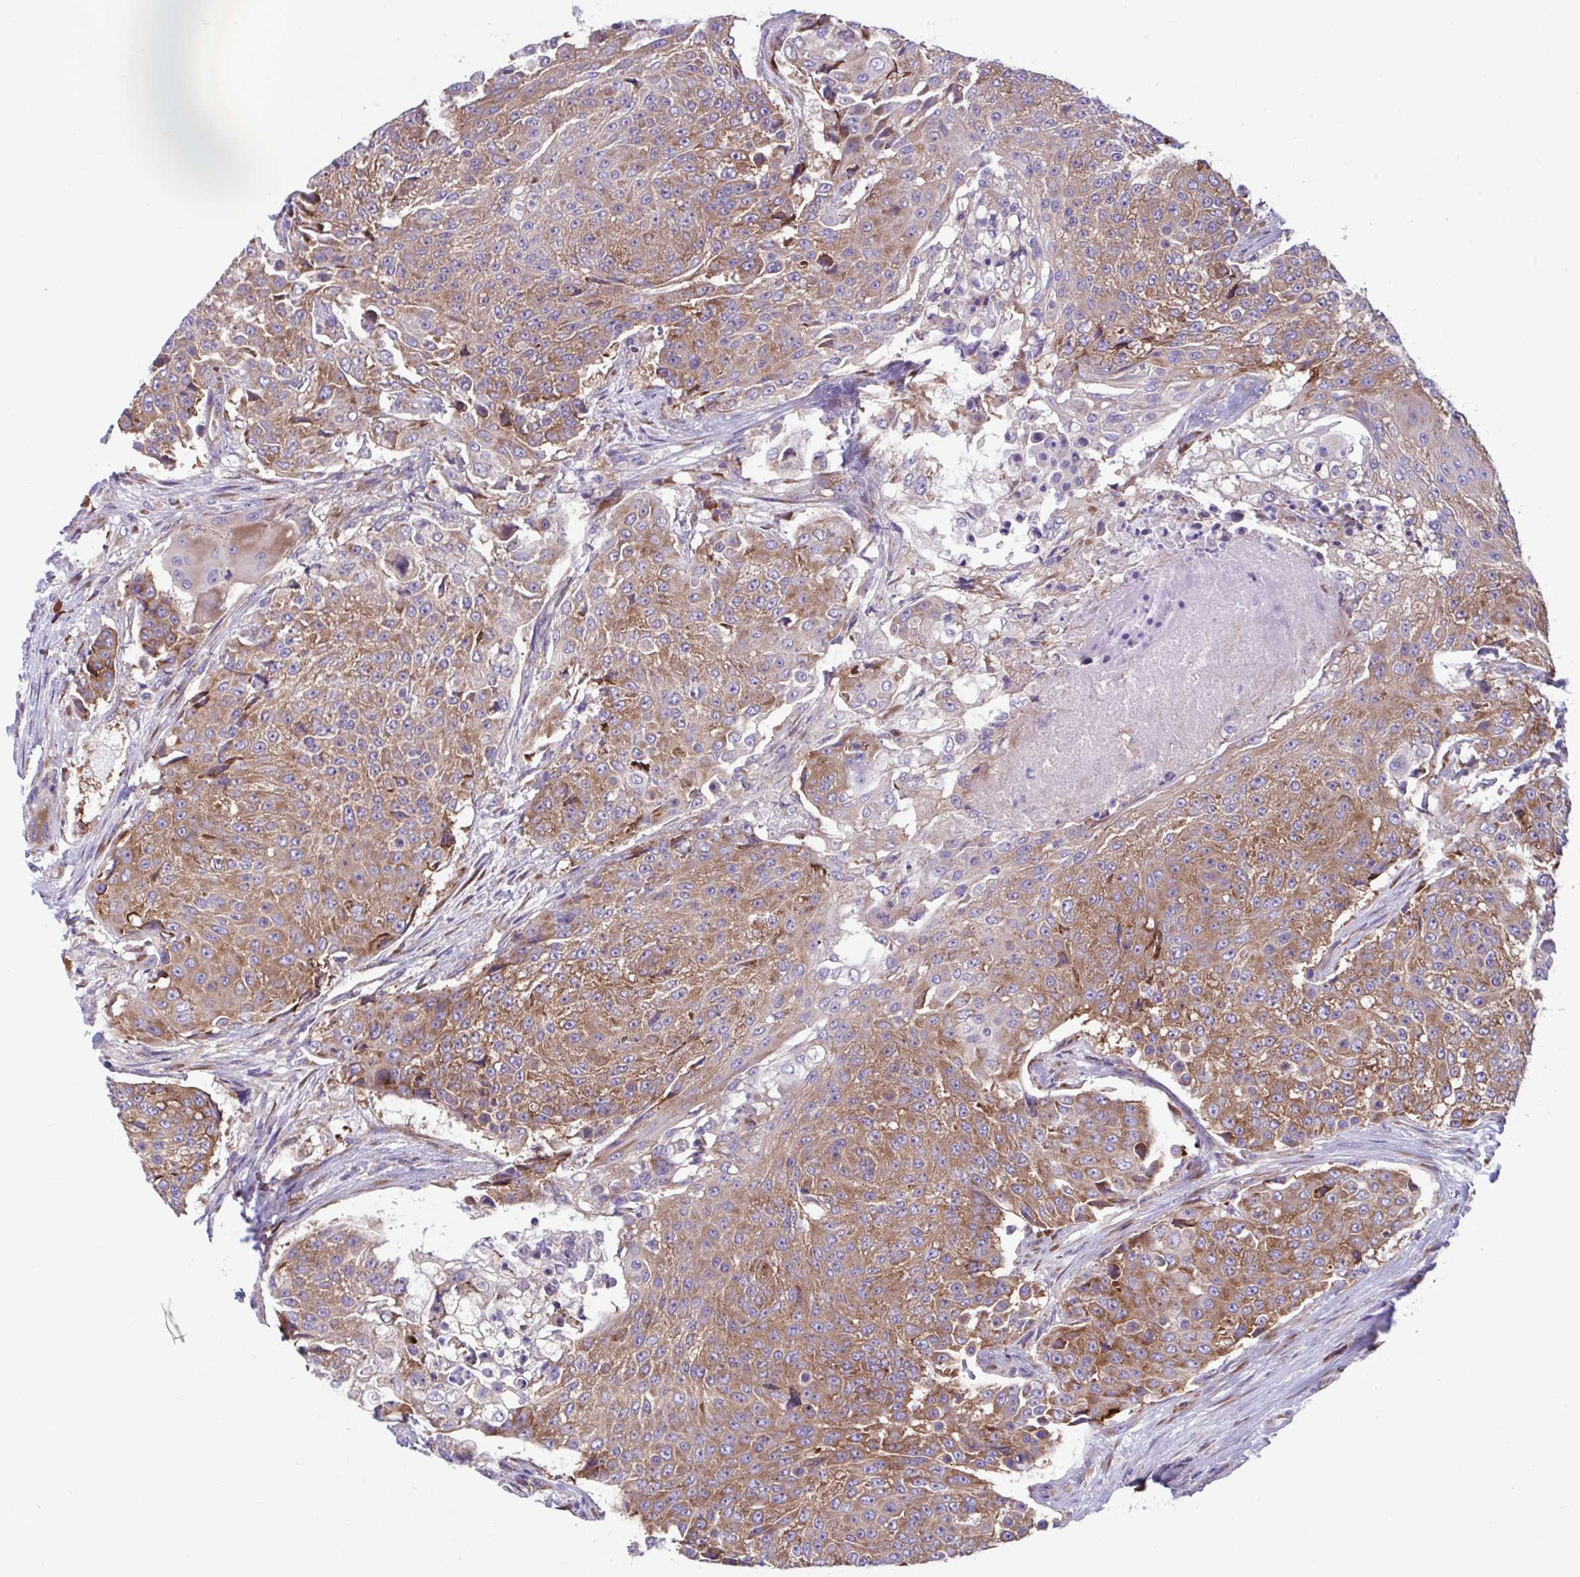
{"staining": {"intensity": "moderate", "quantity": ">75%", "location": "cytoplasmic/membranous"}, "tissue": "urothelial cancer", "cell_type": "Tumor cells", "image_type": "cancer", "snomed": [{"axis": "morphology", "description": "Urothelial carcinoma, High grade"}, {"axis": "topography", "description": "Urinary bladder"}], "caption": "This photomicrograph demonstrates immunohistochemistry staining of human urothelial carcinoma (high-grade), with medium moderate cytoplasmic/membranous staining in about >75% of tumor cells.", "gene": "RPS16", "patient": {"sex": "female", "age": 63}}